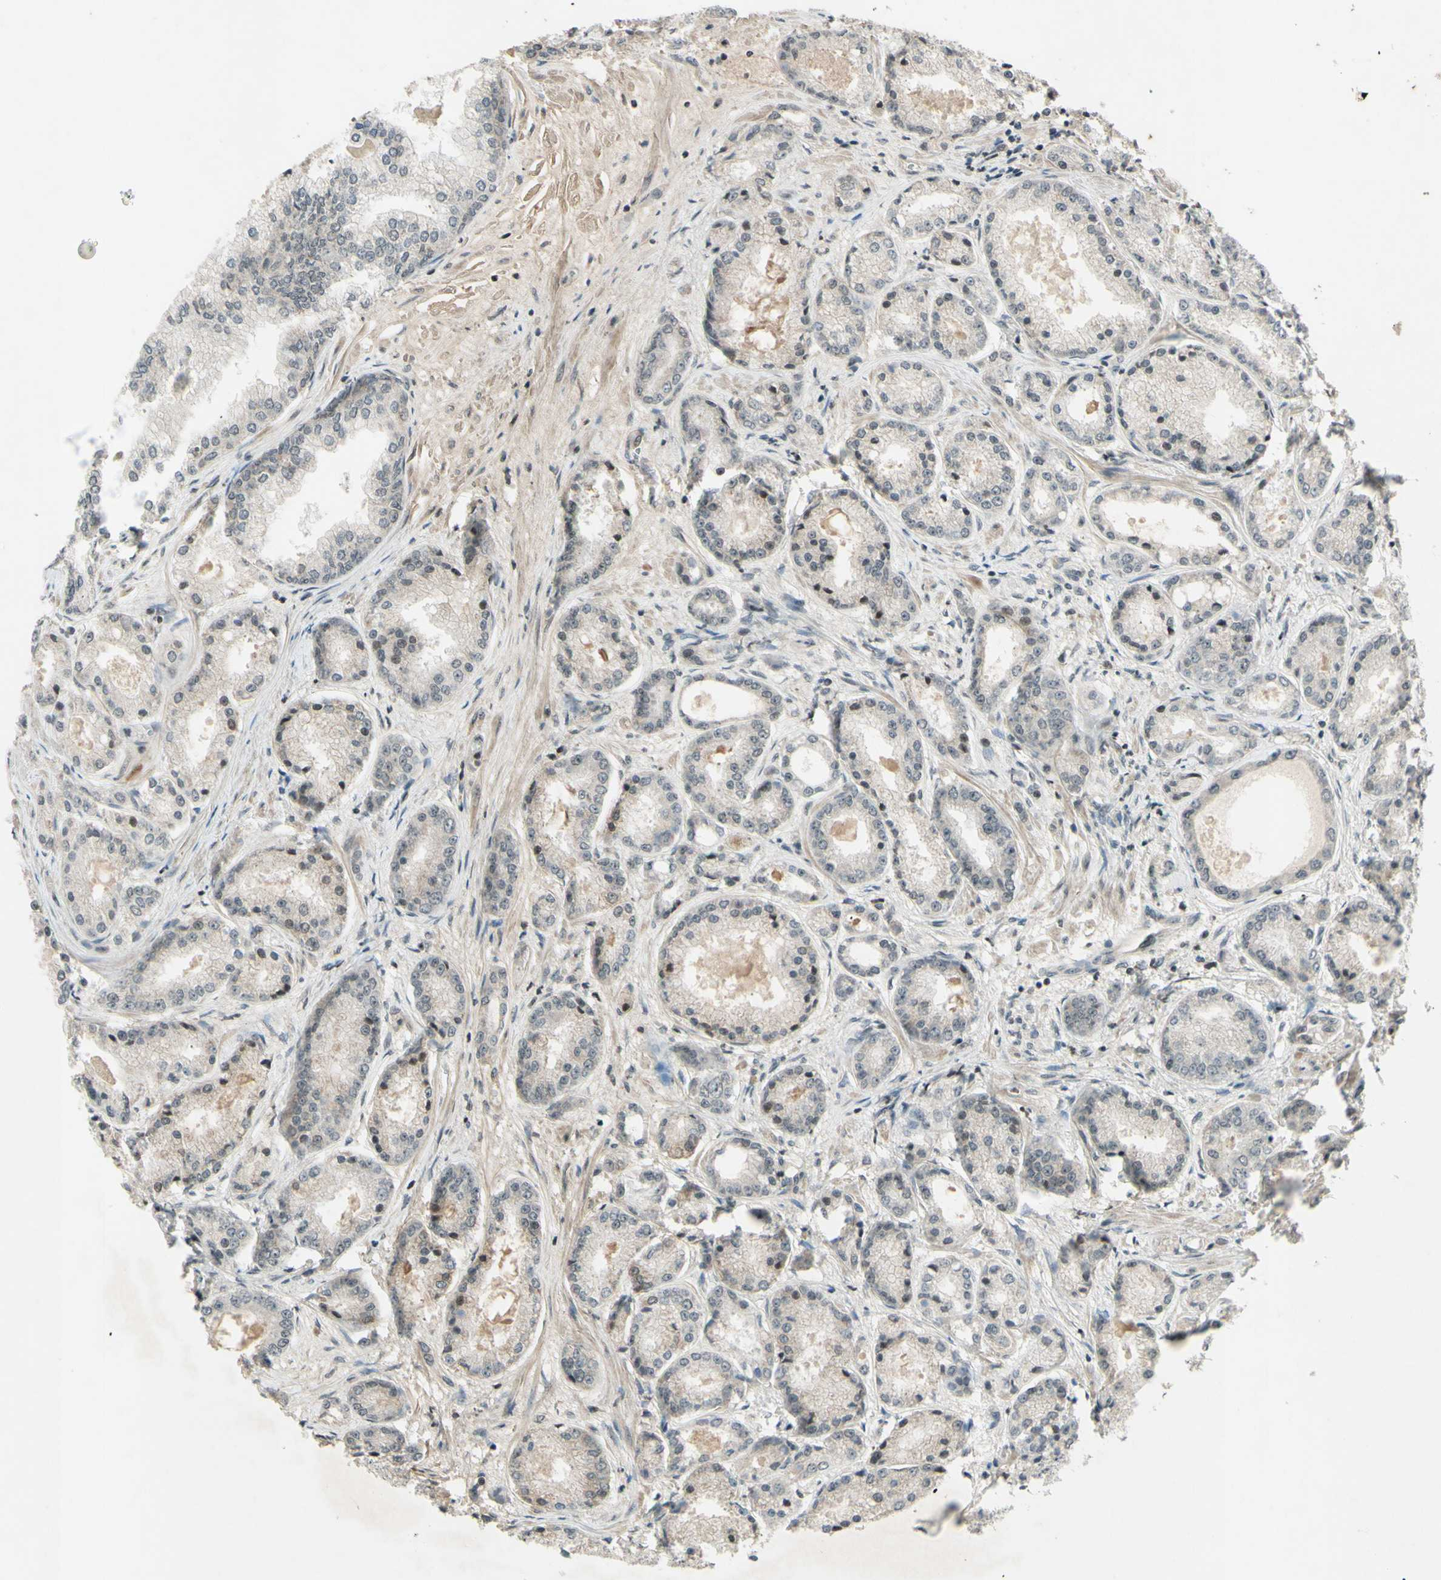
{"staining": {"intensity": "negative", "quantity": "none", "location": "none"}, "tissue": "prostate cancer", "cell_type": "Tumor cells", "image_type": "cancer", "snomed": [{"axis": "morphology", "description": "Adenocarcinoma, High grade"}, {"axis": "topography", "description": "Prostate"}], "caption": "Immunohistochemical staining of prostate adenocarcinoma (high-grade) shows no significant expression in tumor cells. (DAB immunohistochemistry visualized using brightfield microscopy, high magnification).", "gene": "SNW1", "patient": {"sex": "male", "age": 59}}